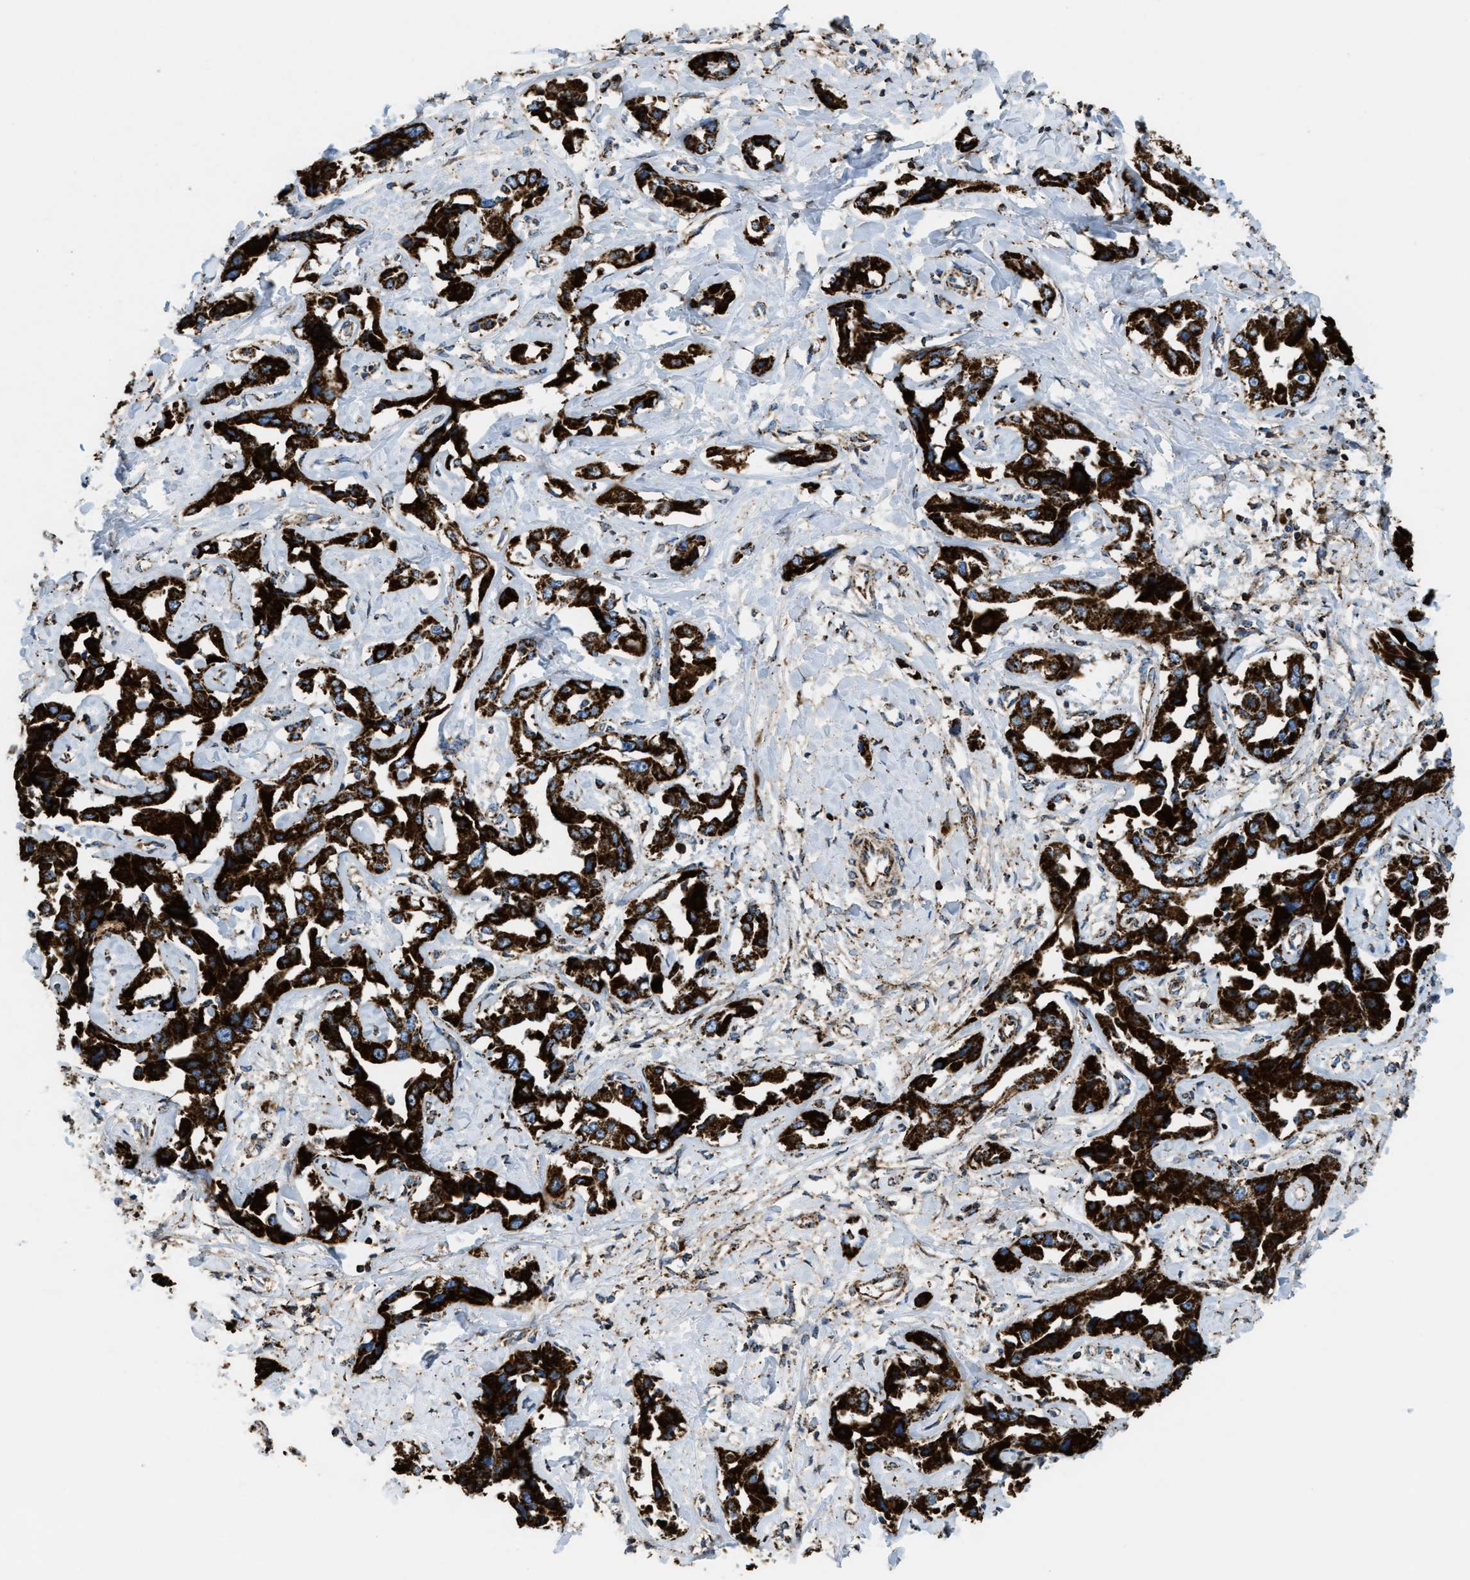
{"staining": {"intensity": "strong", "quantity": ">75%", "location": "cytoplasmic/membranous"}, "tissue": "liver cancer", "cell_type": "Tumor cells", "image_type": "cancer", "snomed": [{"axis": "morphology", "description": "Cholangiocarcinoma"}, {"axis": "topography", "description": "Liver"}], "caption": "Protein expression analysis of liver cancer (cholangiocarcinoma) demonstrates strong cytoplasmic/membranous positivity in about >75% of tumor cells.", "gene": "ECHS1", "patient": {"sex": "male", "age": 59}}